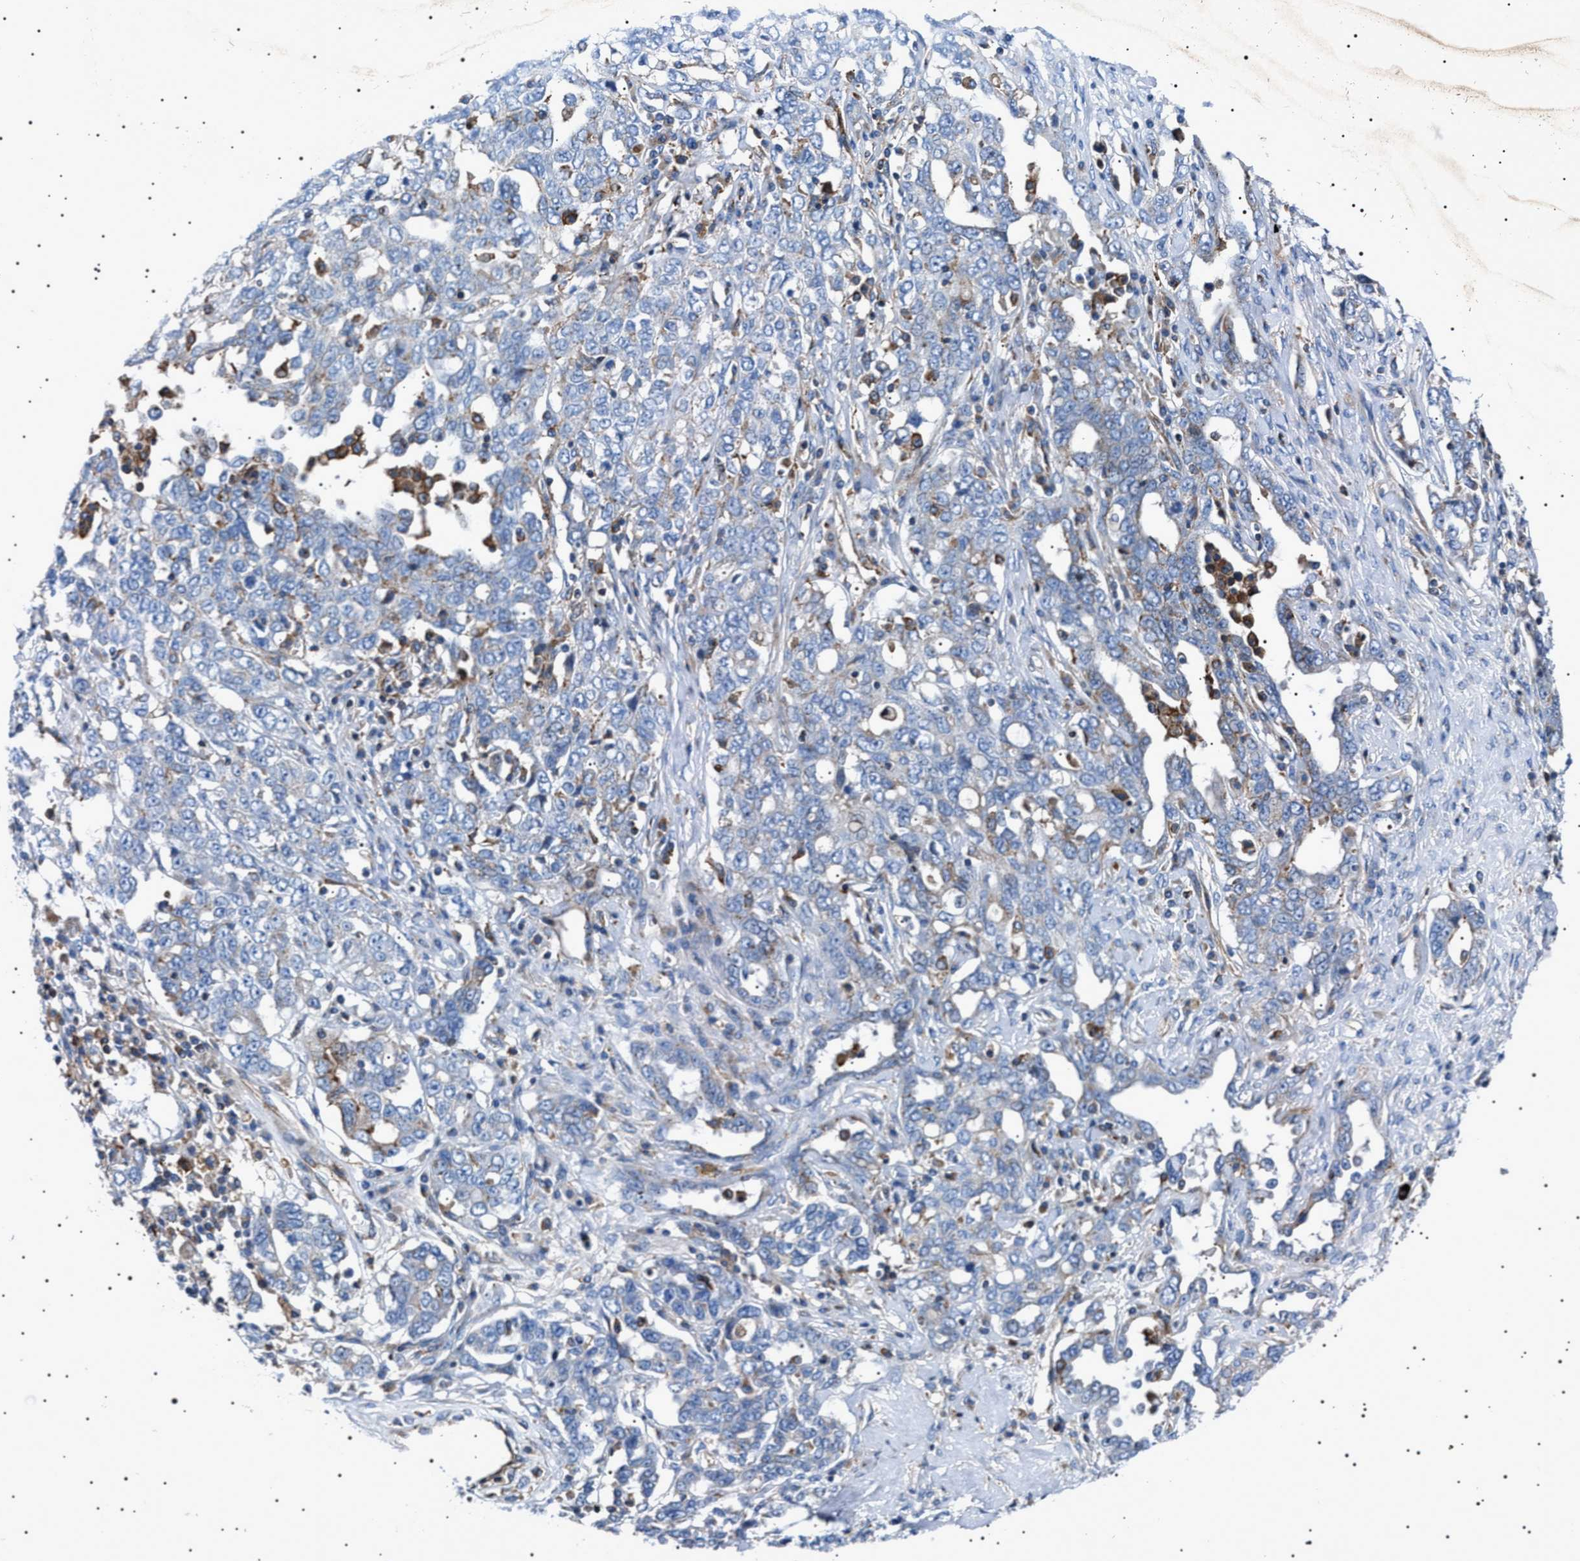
{"staining": {"intensity": "moderate", "quantity": "<25%", "location": "cytoplasmic/membranous"}, "tissue": "ovarian cancer", "cell_type": "Tumor cells", "image_type": "cancer", "snomed": [{"axis": "morphology", "description": "Carcinoma, endometroid"}, {"axis": "topography", "description": "Ovary"}], "caption": "Ovarian cancer (endometroid carcinoma) was stained to show a protein in brown. There is low levels of moderate cytoplasmic/membranous positivity in approximately <25% of tumor cells. Using DAB (3,3'-diaminobenzidine) (brown) and hematoxylin (blue) stains, captured at high magnification using brightfield microscopy.", "gene": "NEU1", "patient": {"sex": "female", "age": 62}}